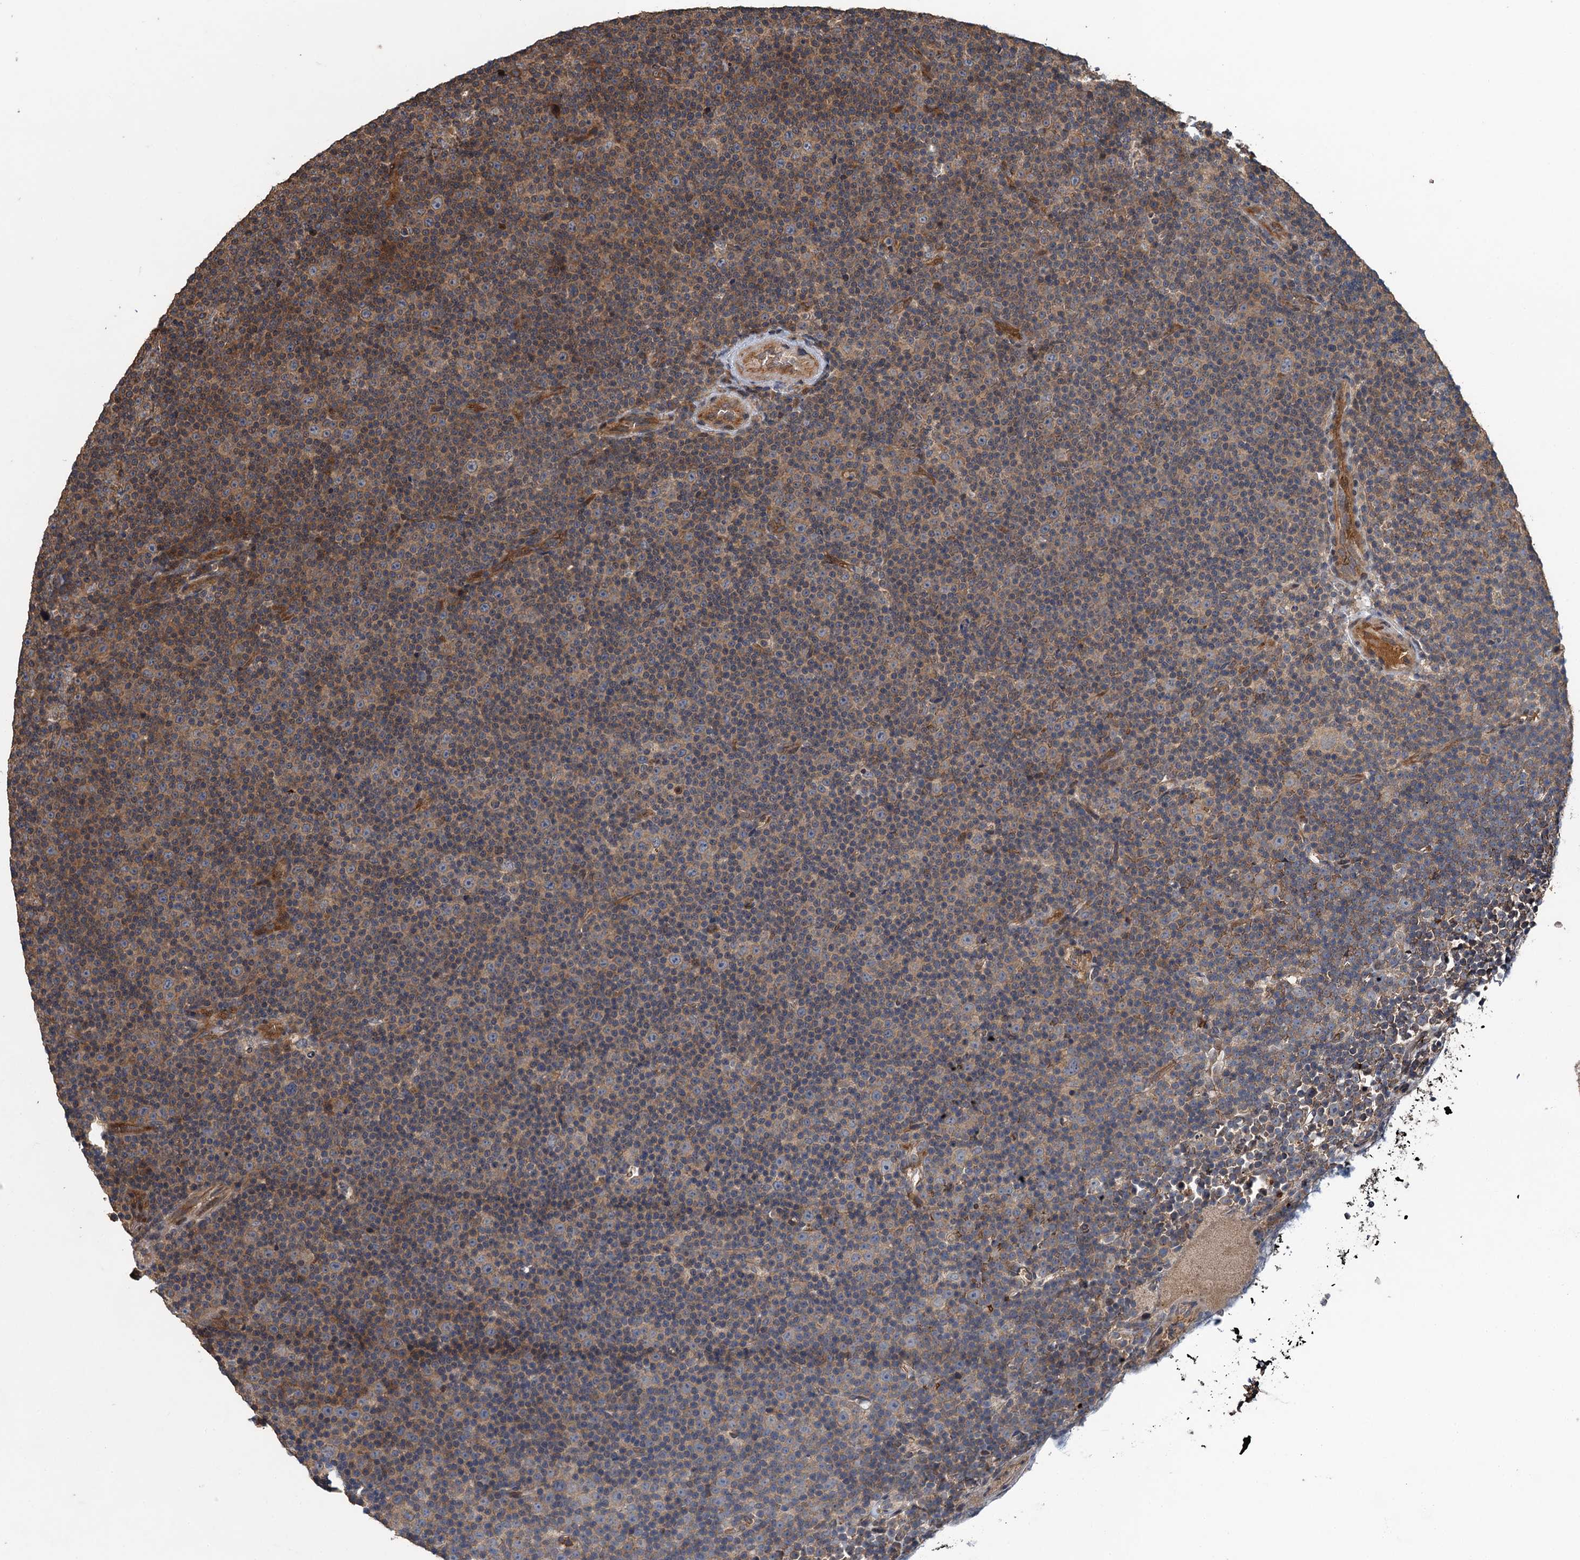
{"staining": {"intensity": "weak", "quantity": ">75%", "location": "cytoplasmic/membranous"}, "tissue": "lymphoma", "cell_type": "Tumor cells", "image_type": "cancer", "snomed": [{"axis": "morphology", "description": "Malignant lymphoma, non-Hodgkin's type, Low grade"}, {"axis": "topography", "description": "Lymph node"}], "caption": "Tumor cells demonstrate weak cytoplasmic/membranous expression in approximately >75% of cells in lymphoma.", "gene": "SNX32", "patient": {"sex": "female", "age": 67}}